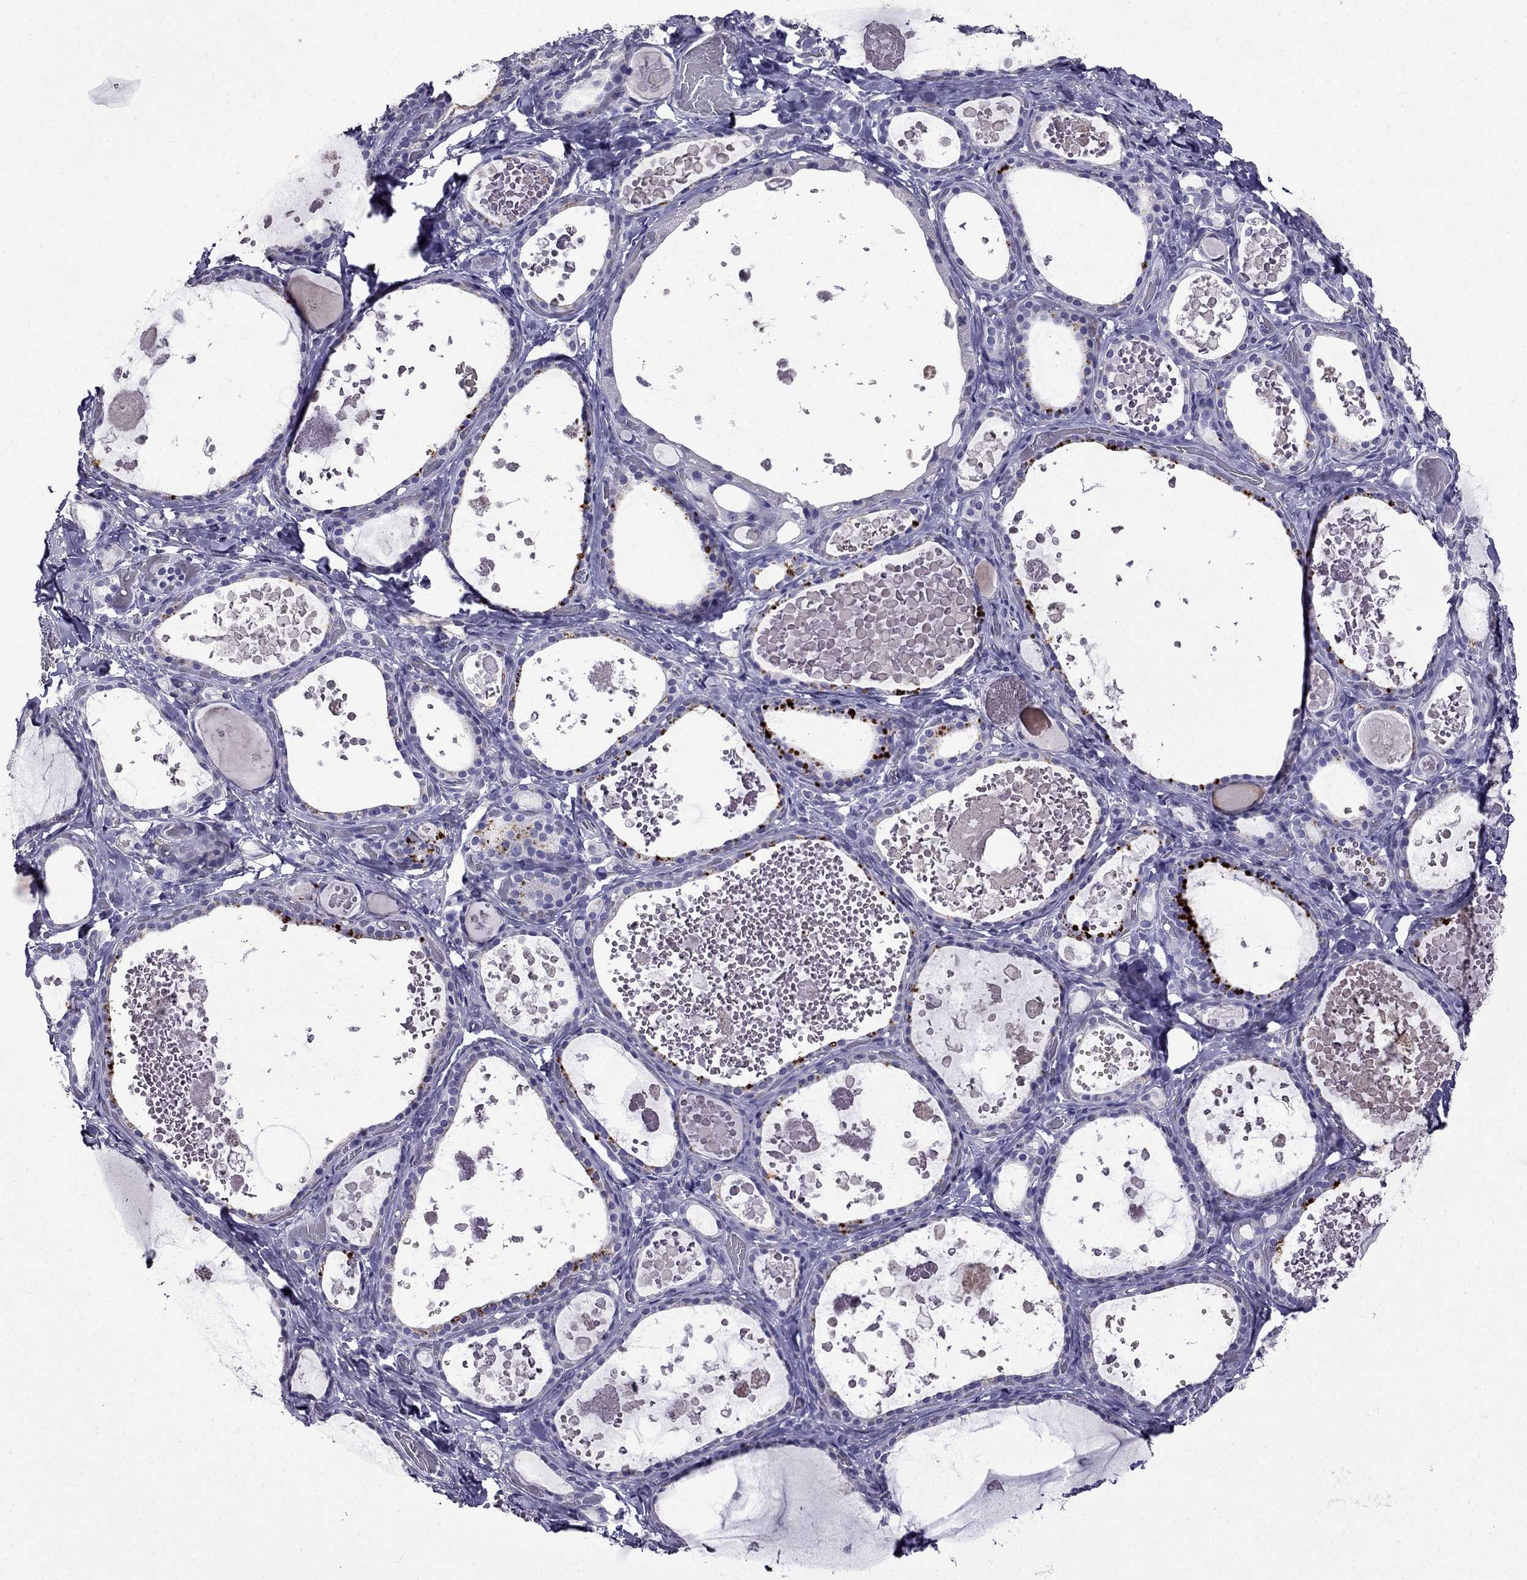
{"staining": {"intensity": "negative", "quantity": "none", "location": "none"}, "tissue": "thyroid gland", "cell_type": "Glandular cells", "image_type": "normal", "snomed": [{"axis": "morphology", "description": "Normal tissue, NOS"}, {"axis": "topography", "description": "Thyroid gland"}], "caption": "This is a image of immunohistochemistry staining of normal thyroid gland, which shows no expression in glandular cells. (DAB immunohistochemistry (IHC), high magnification).", "gene": "DNAH17", "patient": {"sex": "female", "age": 56}}